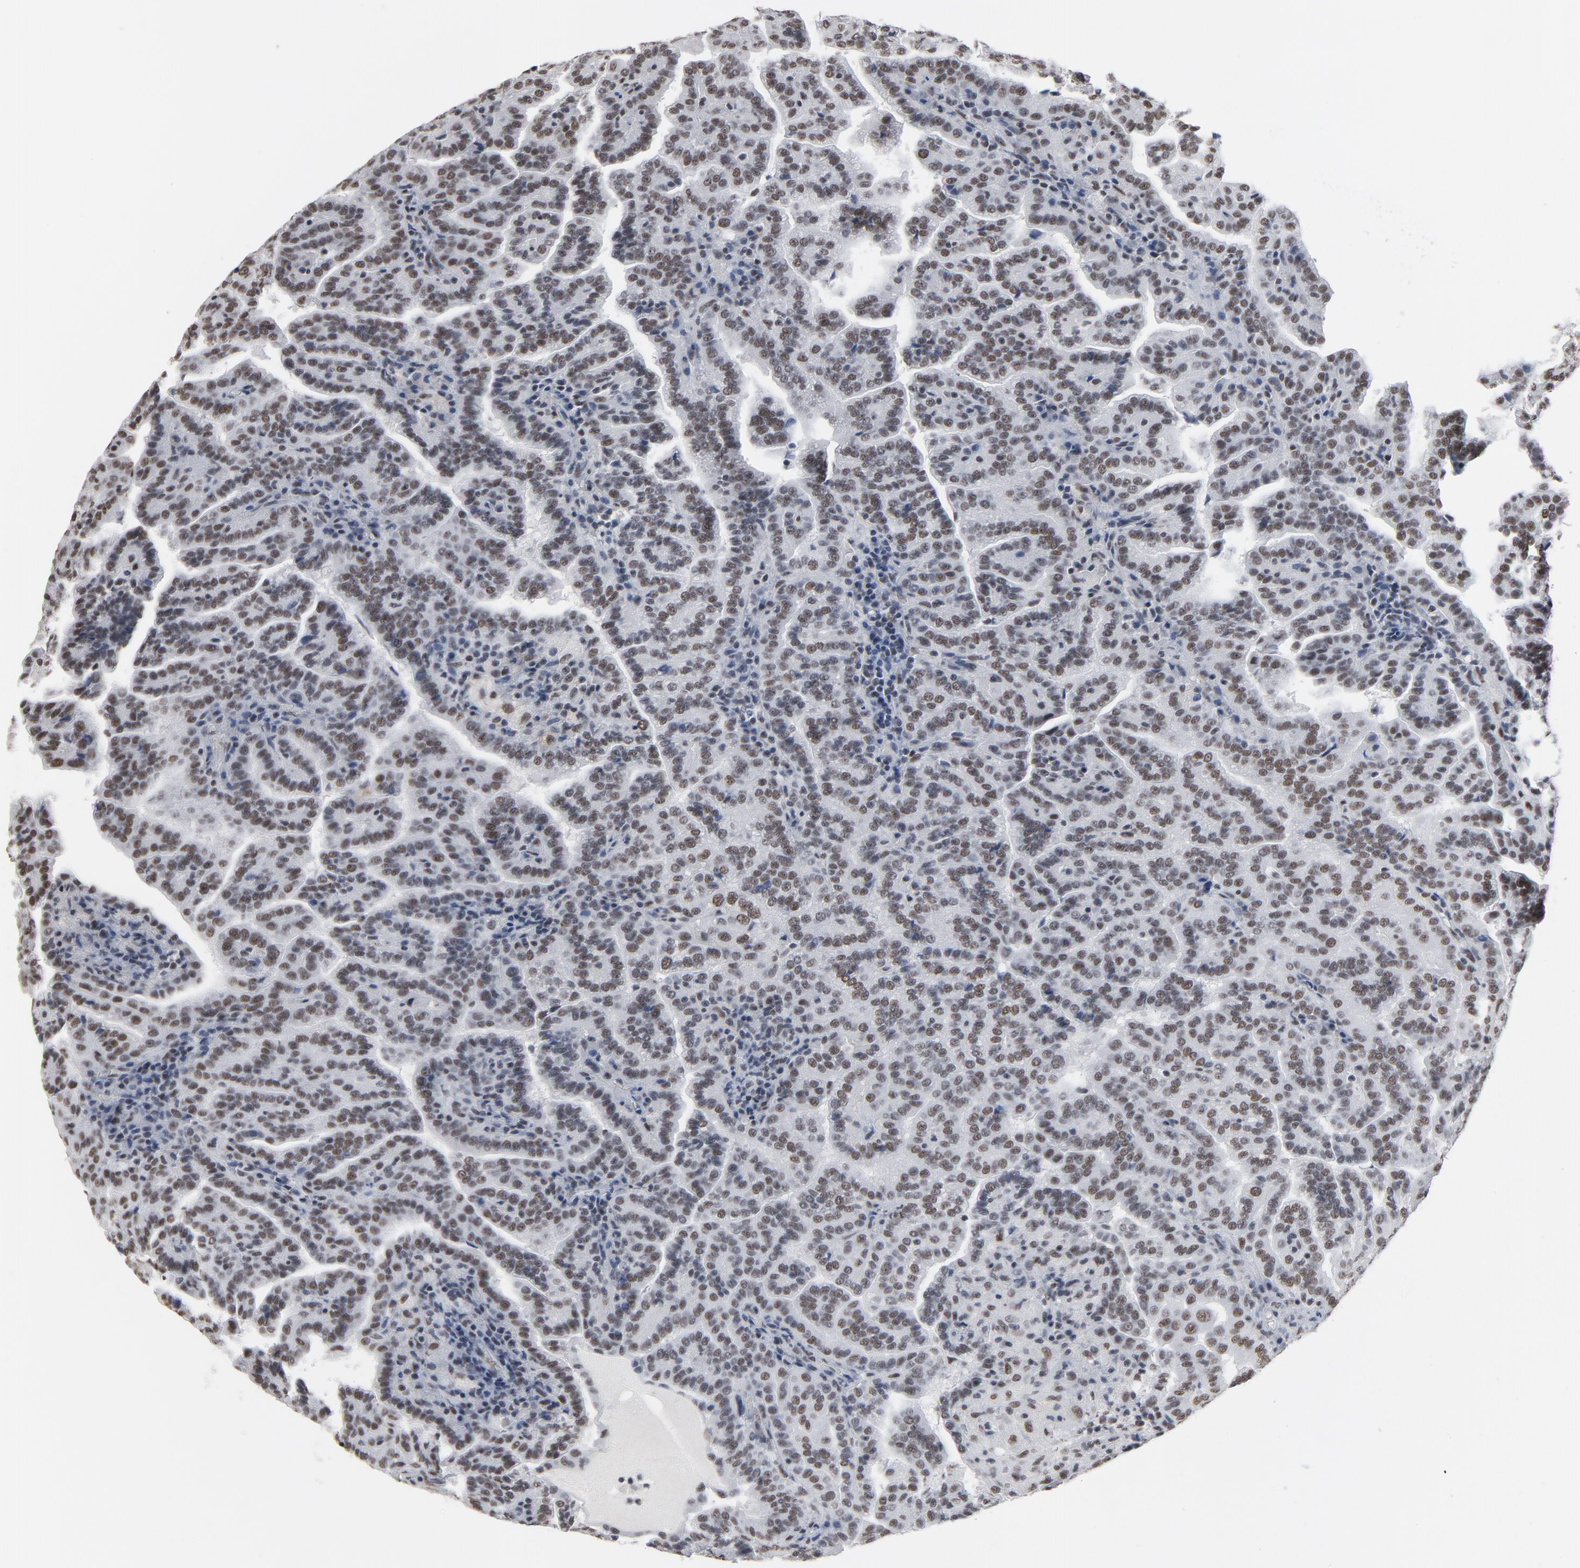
{"staining": {"intensity": "moderate", "quantity": ">75%", "location": "nuclear"}, "tissue": "renal cancer", "cell_type": "Tumor cells", "image_type": "cancer", "snomed": [{"axis": "morphology", "description": "Adenocarcinoma, NOS"}, {"axis": "topography", "description": "Kidney"}], "caption": "This is a micrograph of IHC staining of renal adenocarcinoma, which shows moderate staining in the nuclear of tumor cells.", "gene": "MRE11", "patient": {"sex": "male", "age": 61}}